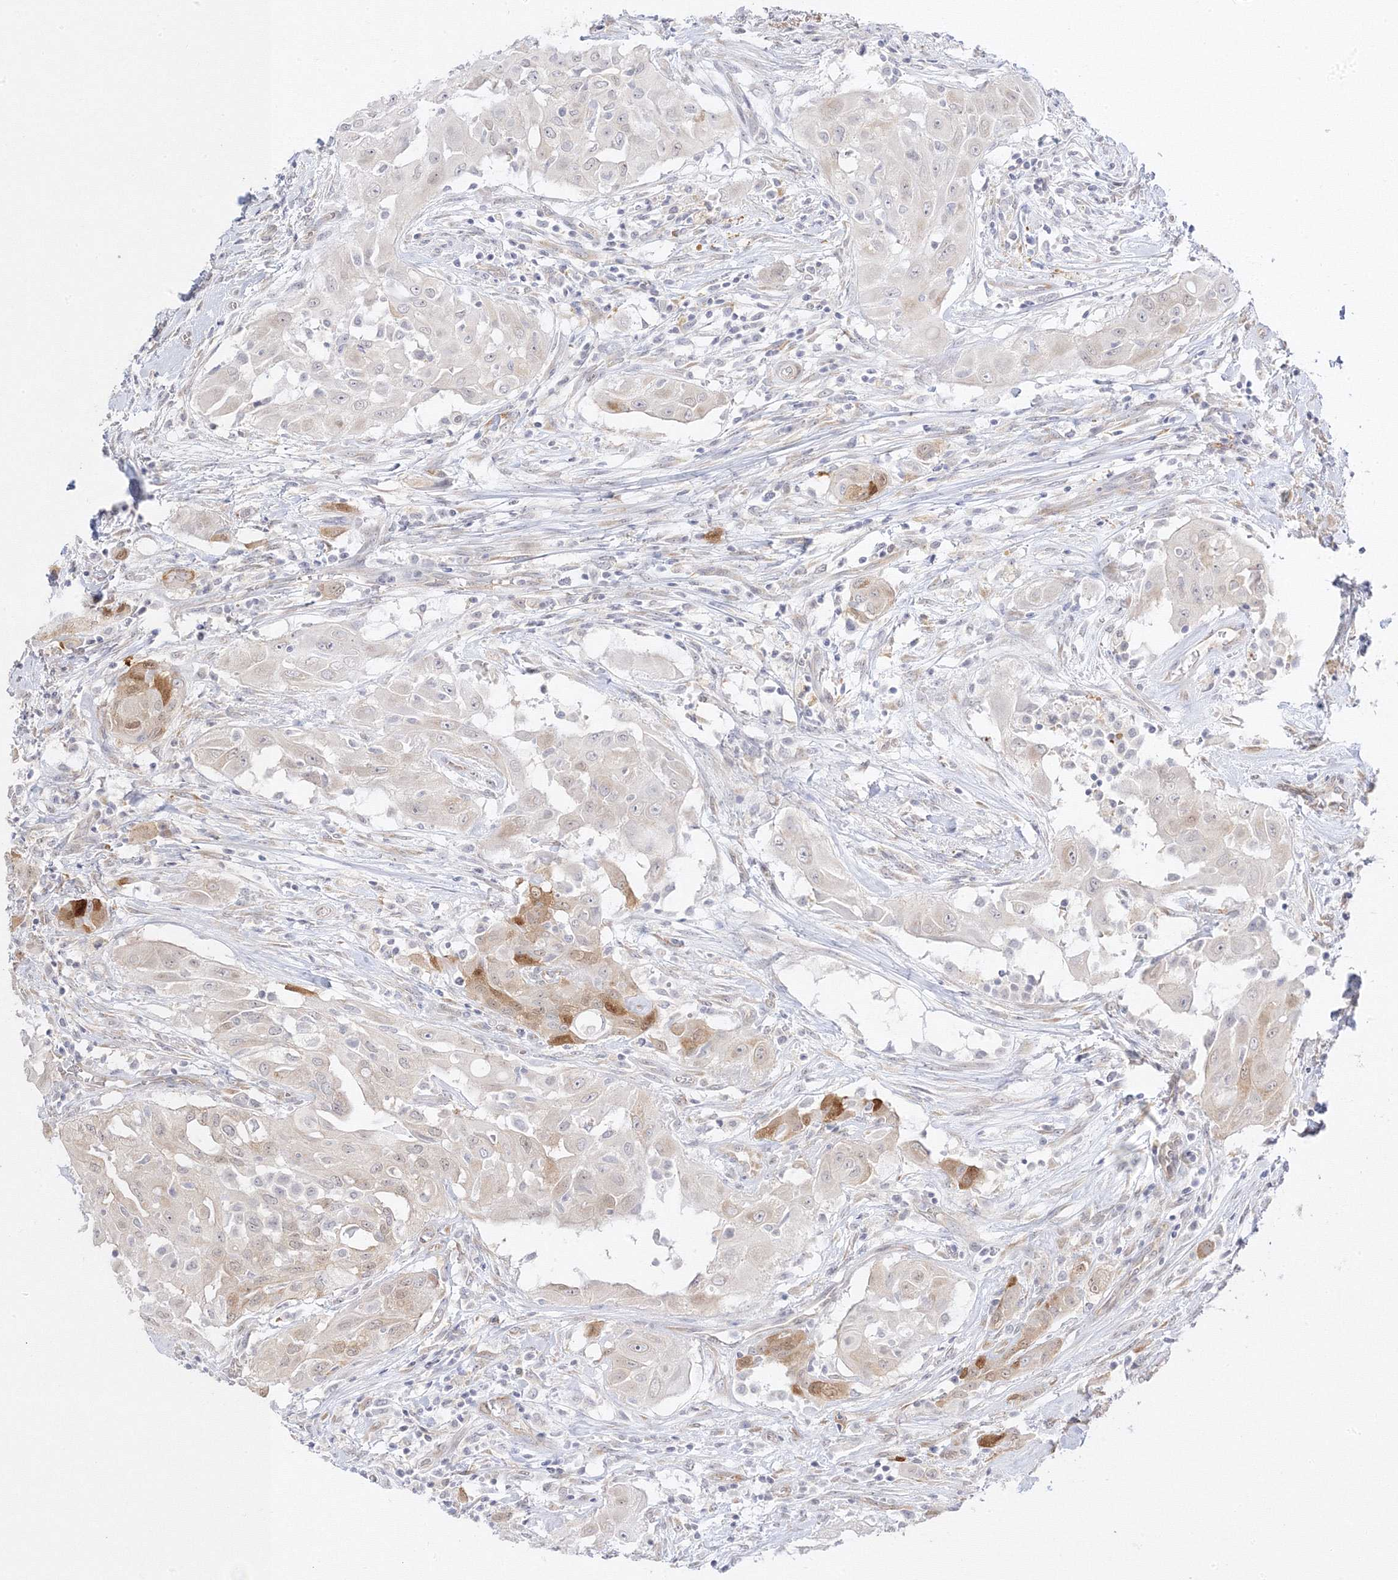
{"staining": {"intensity": "moderate", "quantity": "<25%", "location": "cytoplasmic/membranous"}, "tissue": "thyroid cancer", "cell_type": "Tumor cells", "image_type": "cancer", "snomed": [{"axis": "morphology", "description": "Papillary adenocarcinoma, NOS"}, {"axis": "topography", "description": "Thyroid gland"}], "caption": "Thyroid cancer (papillary adenocarcinoma) stained for a protein (brown) displays moderate cytoplasmic/membranous positive positivity in about <25% of tumor cells.", "gene": "C2CD2", "patient": {"sex": "female", "age": 59}}